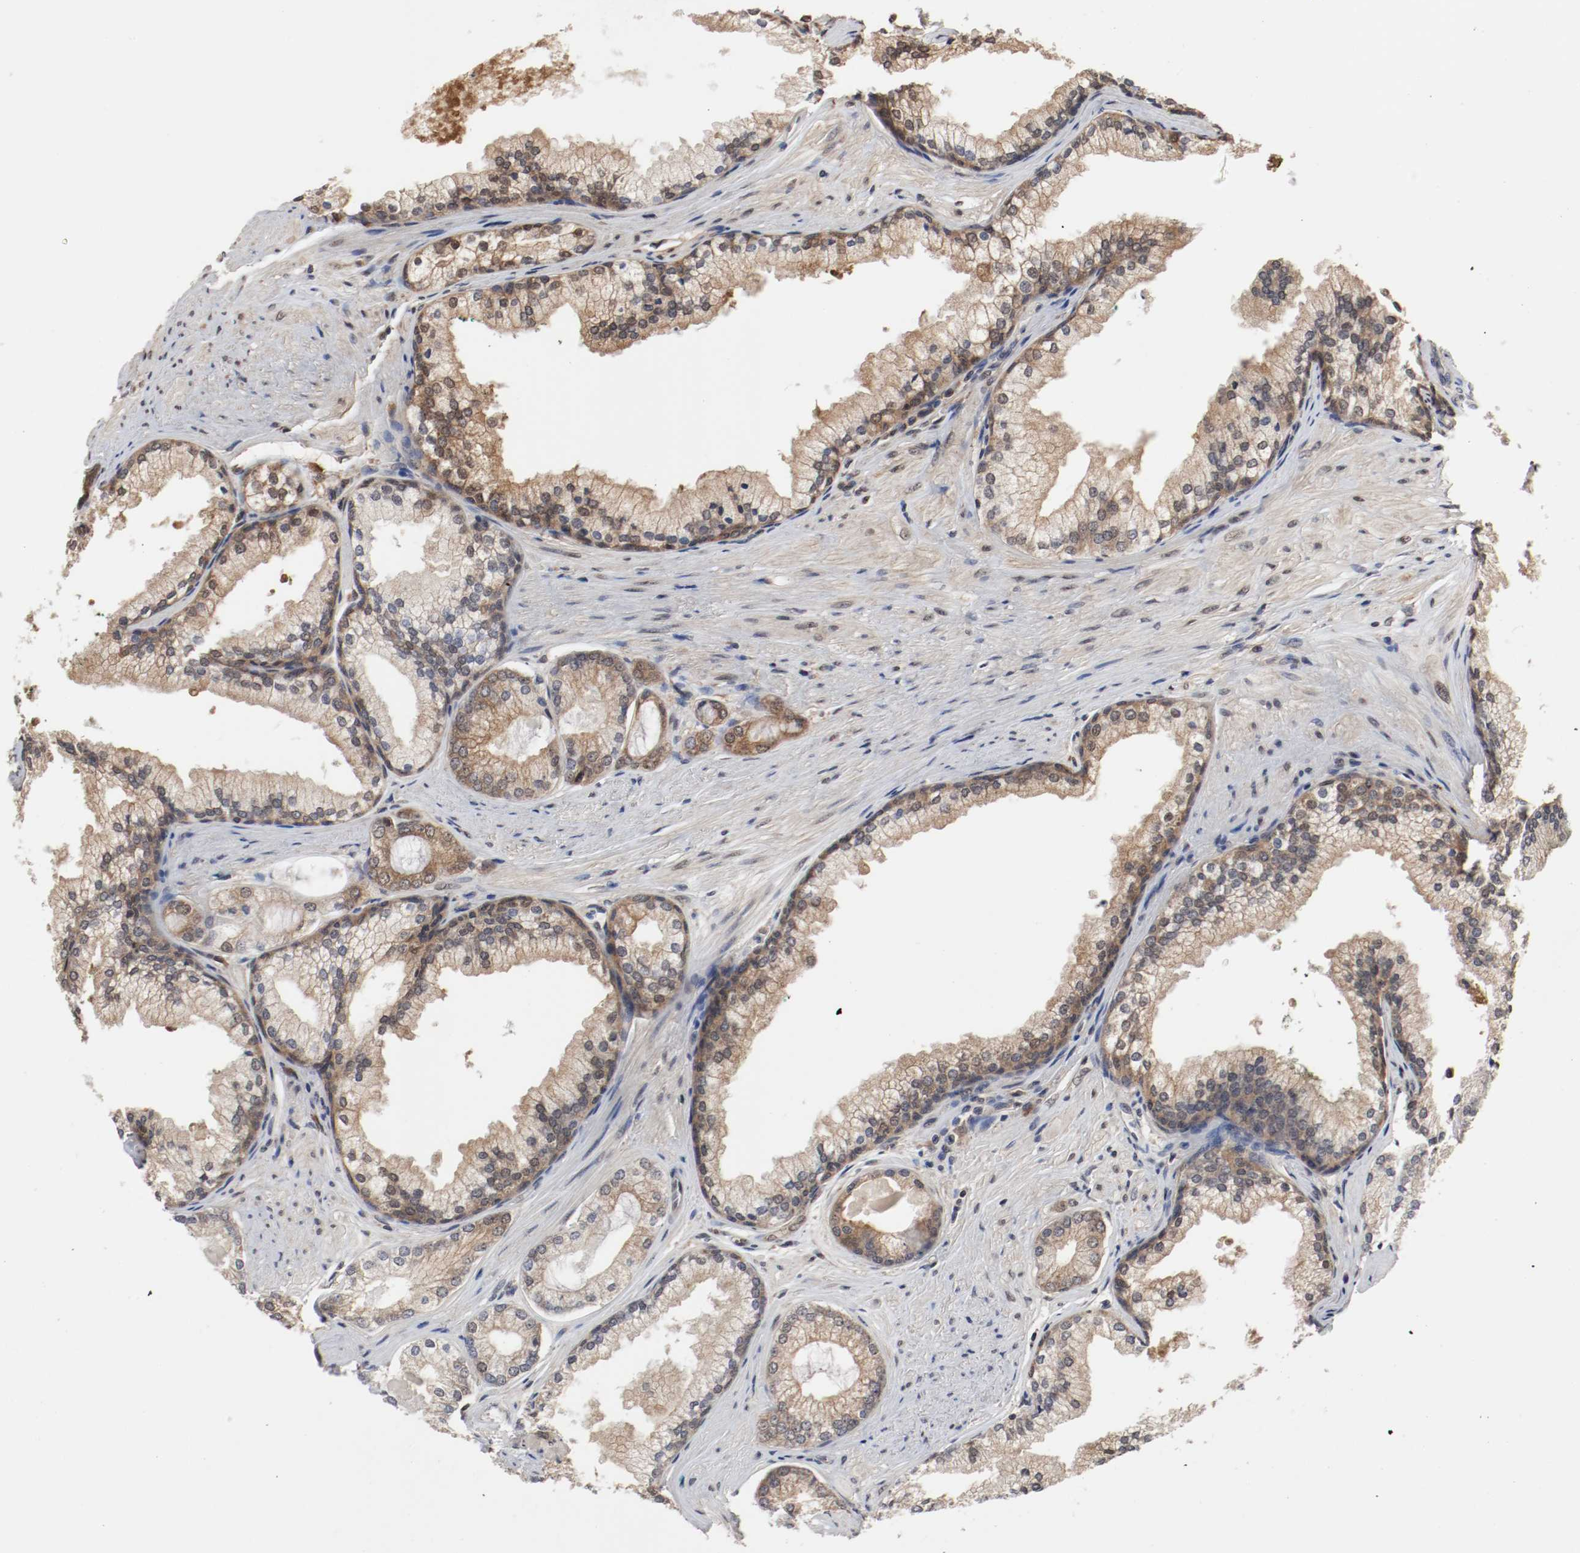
{"staining": {"intensity": "moderate", "quantity": ">75%", "location": "cytoplasmic/membranous"}, "tissue": "prostate cancer", "cell_type": "Tumor cells", "image_type": "cancer", "snomed": [{"axis": "morphology", "description": "Adenocarcinoma, Low grade"}, {"axis": "topography", "description": "Prostate"}], "caption": "Tumor cells display moderate cytoplasmic/membranous expression in approximately >75% of cells in prostate cancer (adenocarcinoma (low-grade)).", "gene": "AFG3L2", "patient": {"sex": "male", "age": 71}}